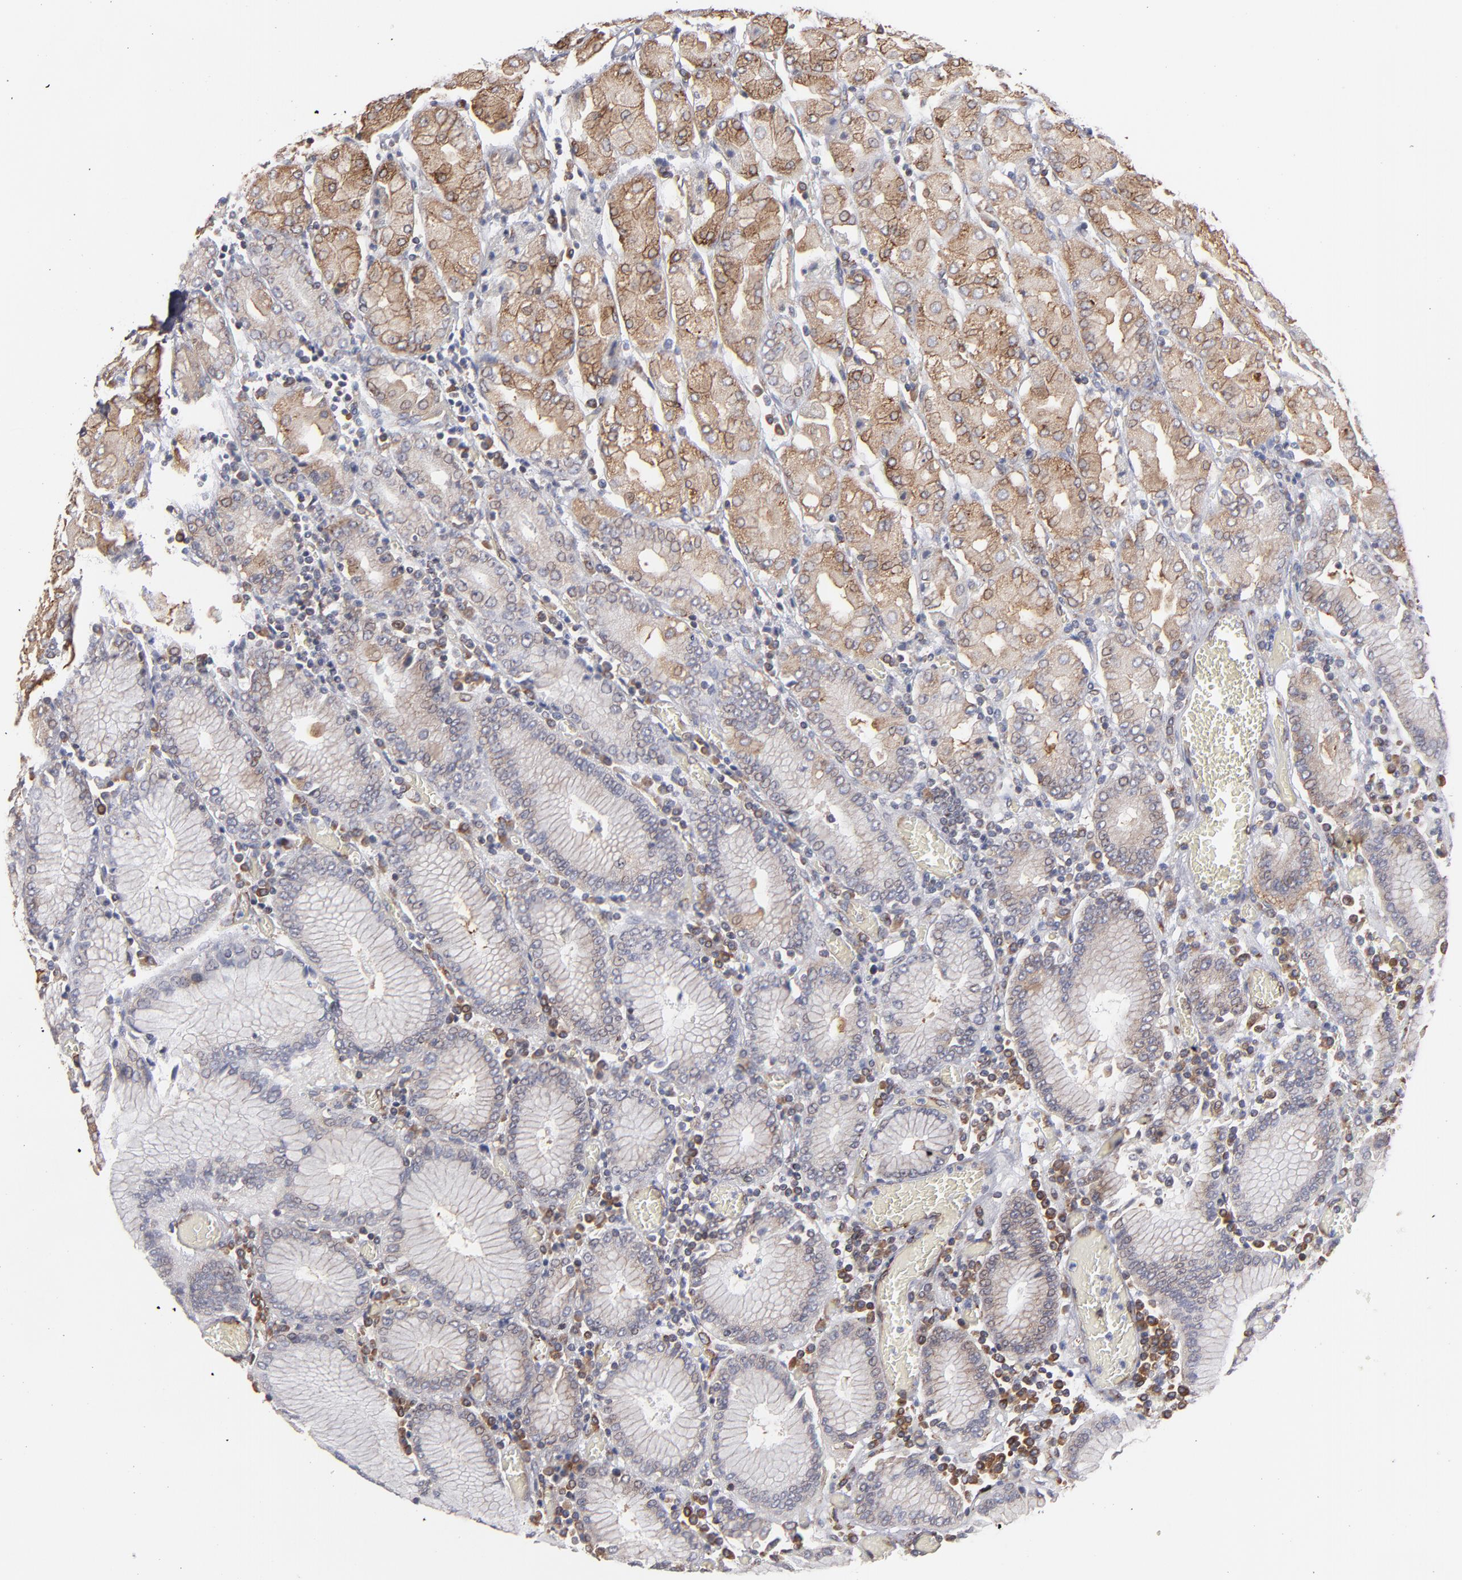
{"staining": {"intensity": "strong", "quantity": "25%-75%", "location": "cytoplasmic/membranous"}, "tissue": "stomach", "cell_type": "Glandular cells", "image_type": "normal", "snomed": [{"axis": "morphology", "description": "Normal tissue, NOS"}, {"axis": "topography", "description": "Stomach, upper"}], "caption": "Benign stomach shows strong cytoplasmic/membranous staining in about 25%-75% of glandular cells, visualized by immunohistochemistry.", "gene": "KTN1", "patient": {"sex": "male", "age": 78}}